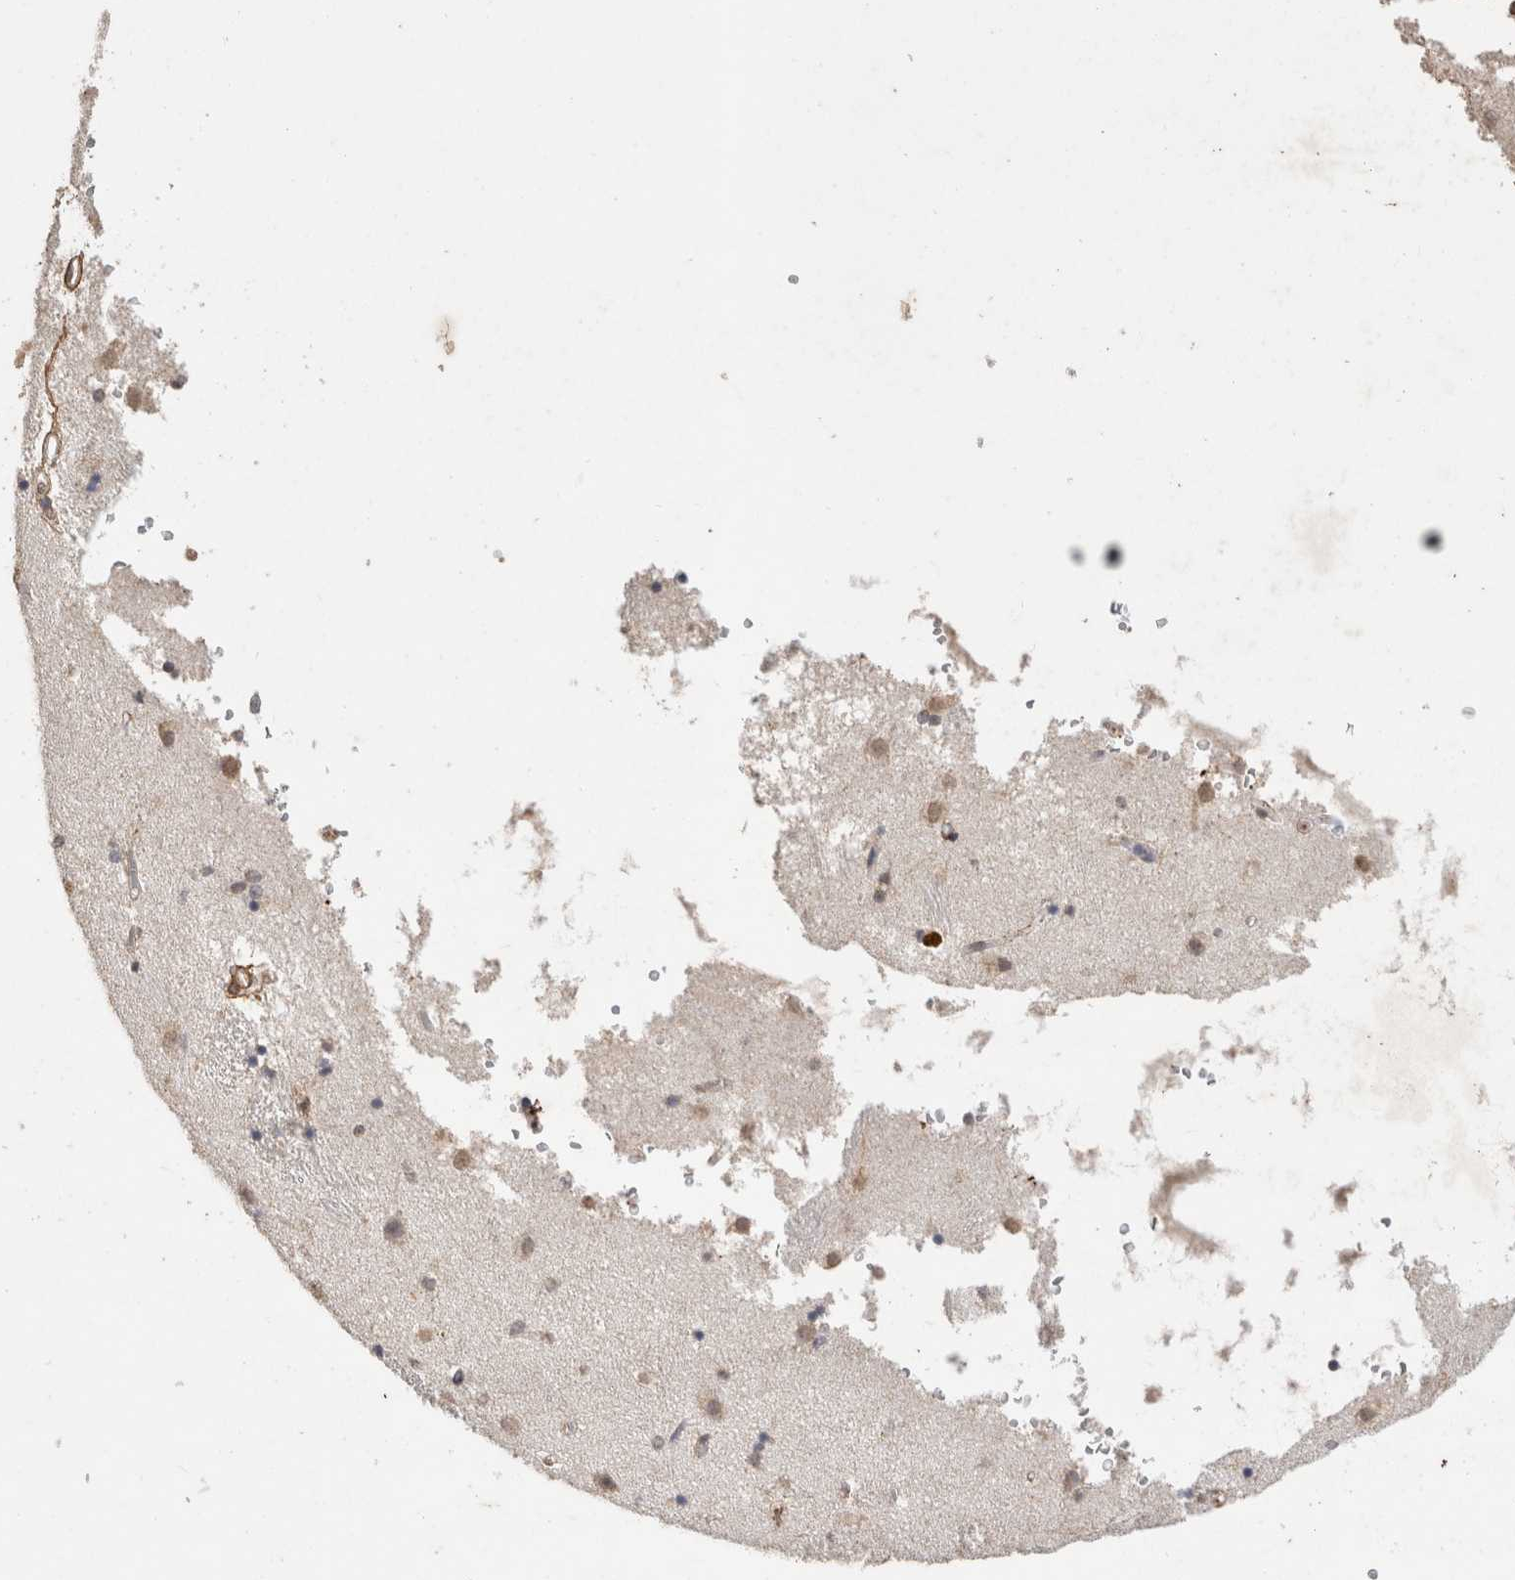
{"staining": {"intensity": "moderate", "quantity": "<25%", "location": "cytoplasmic/membranous,nuclear"}, "tissue": "caudate", "cell_type": "Glial cells", "image_type": "normal", "snomed": [{"axis": "morphology", "description": "Normal tissue, NOS"}, {"axis": "topography", "description": "Lateral ventricle wall"}], "caption": "Human caudate stained for a protein (brown) displays moderate cytoplasmic/membranous,nuclear positive positivity in about <25% of glial cells.", "gene": "C1QTNF5", "patient": {"sex": "male", "age": 70}}